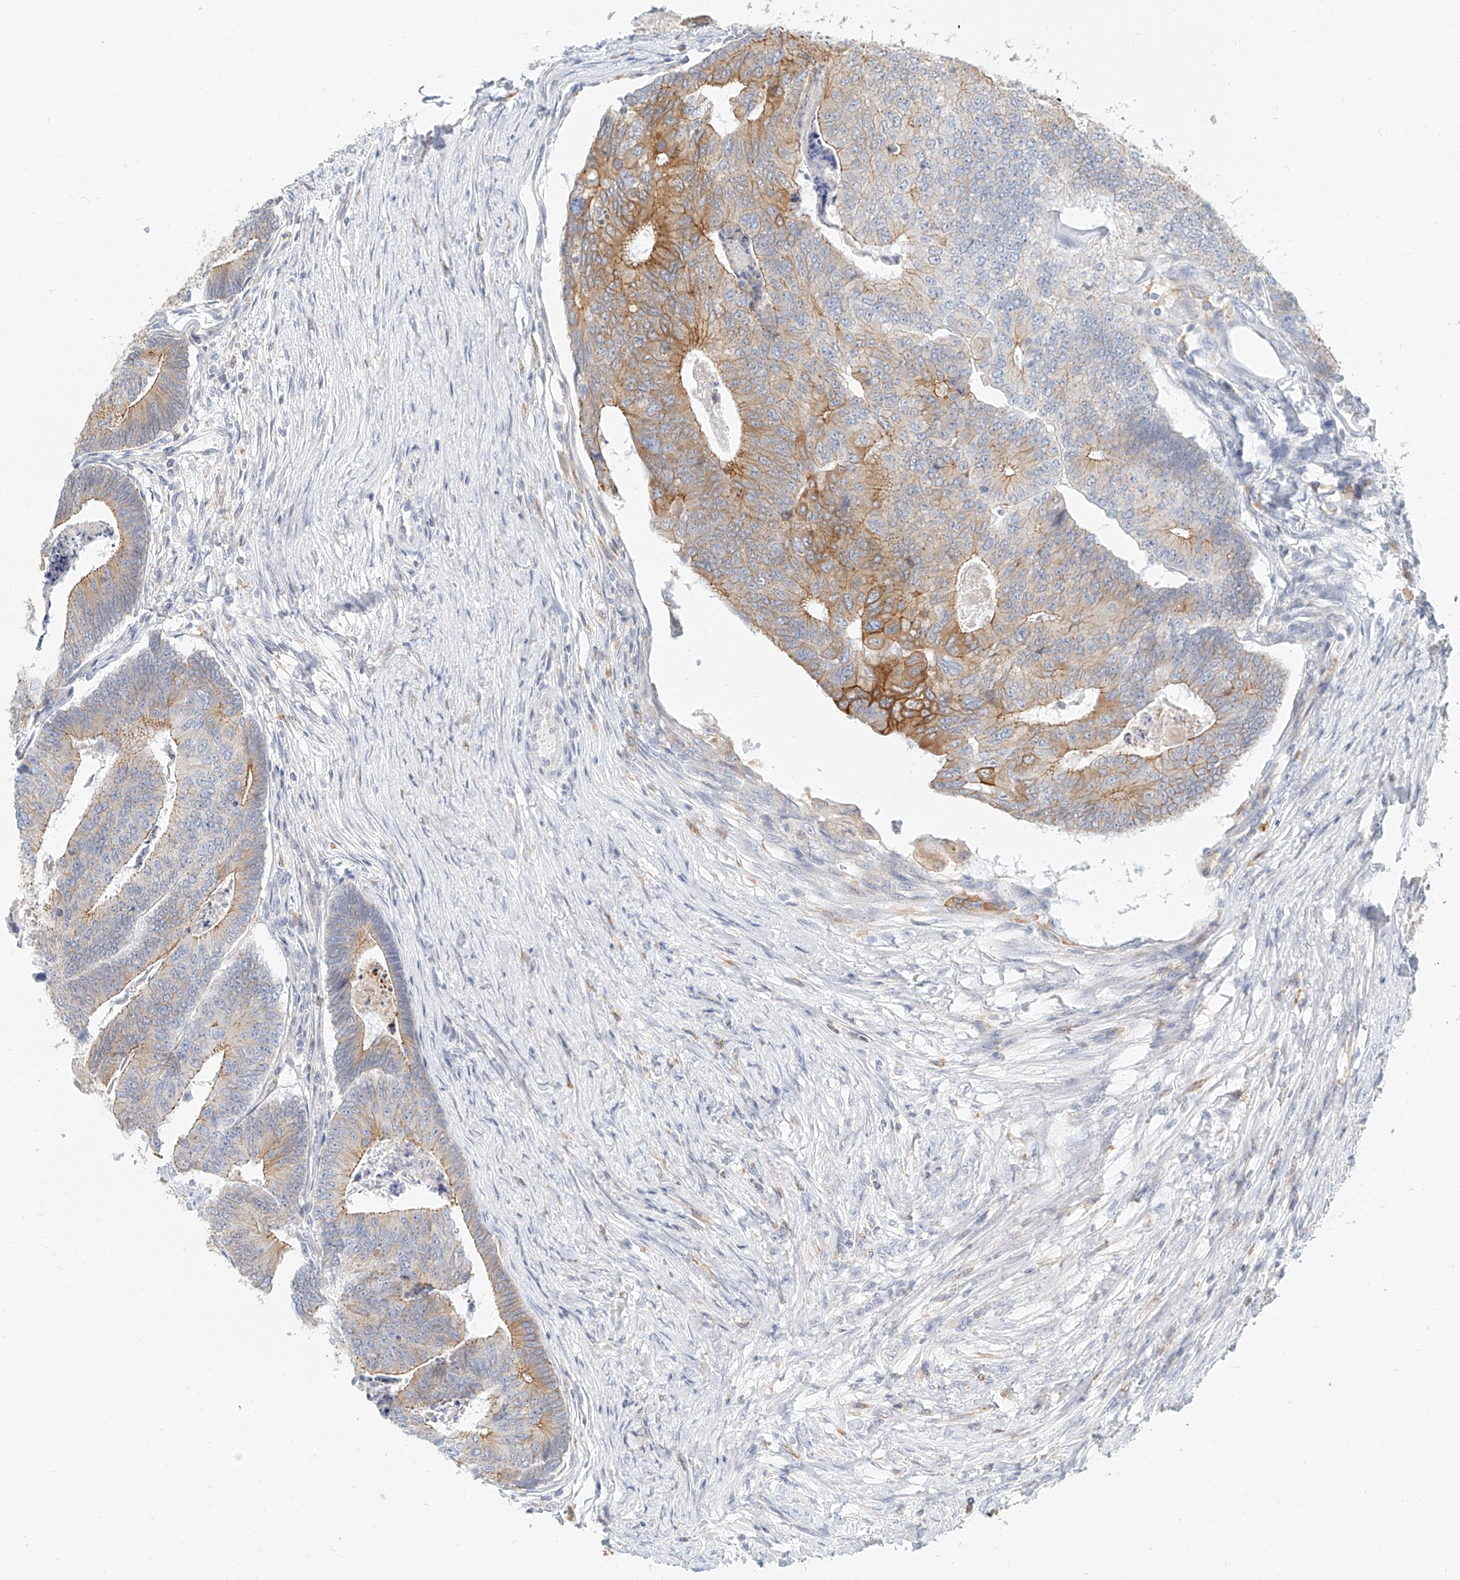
{"staining": {"intensity": "moderate", "quantity": "25%-75%", "location": "cytoplasmic/membranous"}, "tissue": "colorectal cancer", "cell_type": "Tumor cells", "image_type": "cancer", "snomed": [{"axis": "morphology", "description": "Adenocarcinoma, NOS"}, {"axis": "topography", "description": "Colon"}], "caption": "Human colorectal cancer stained with a protein marker displays moderate staining in tumor cells.", "gene": "DHRS7", "patient": {"sex": "female", "age": 67}}